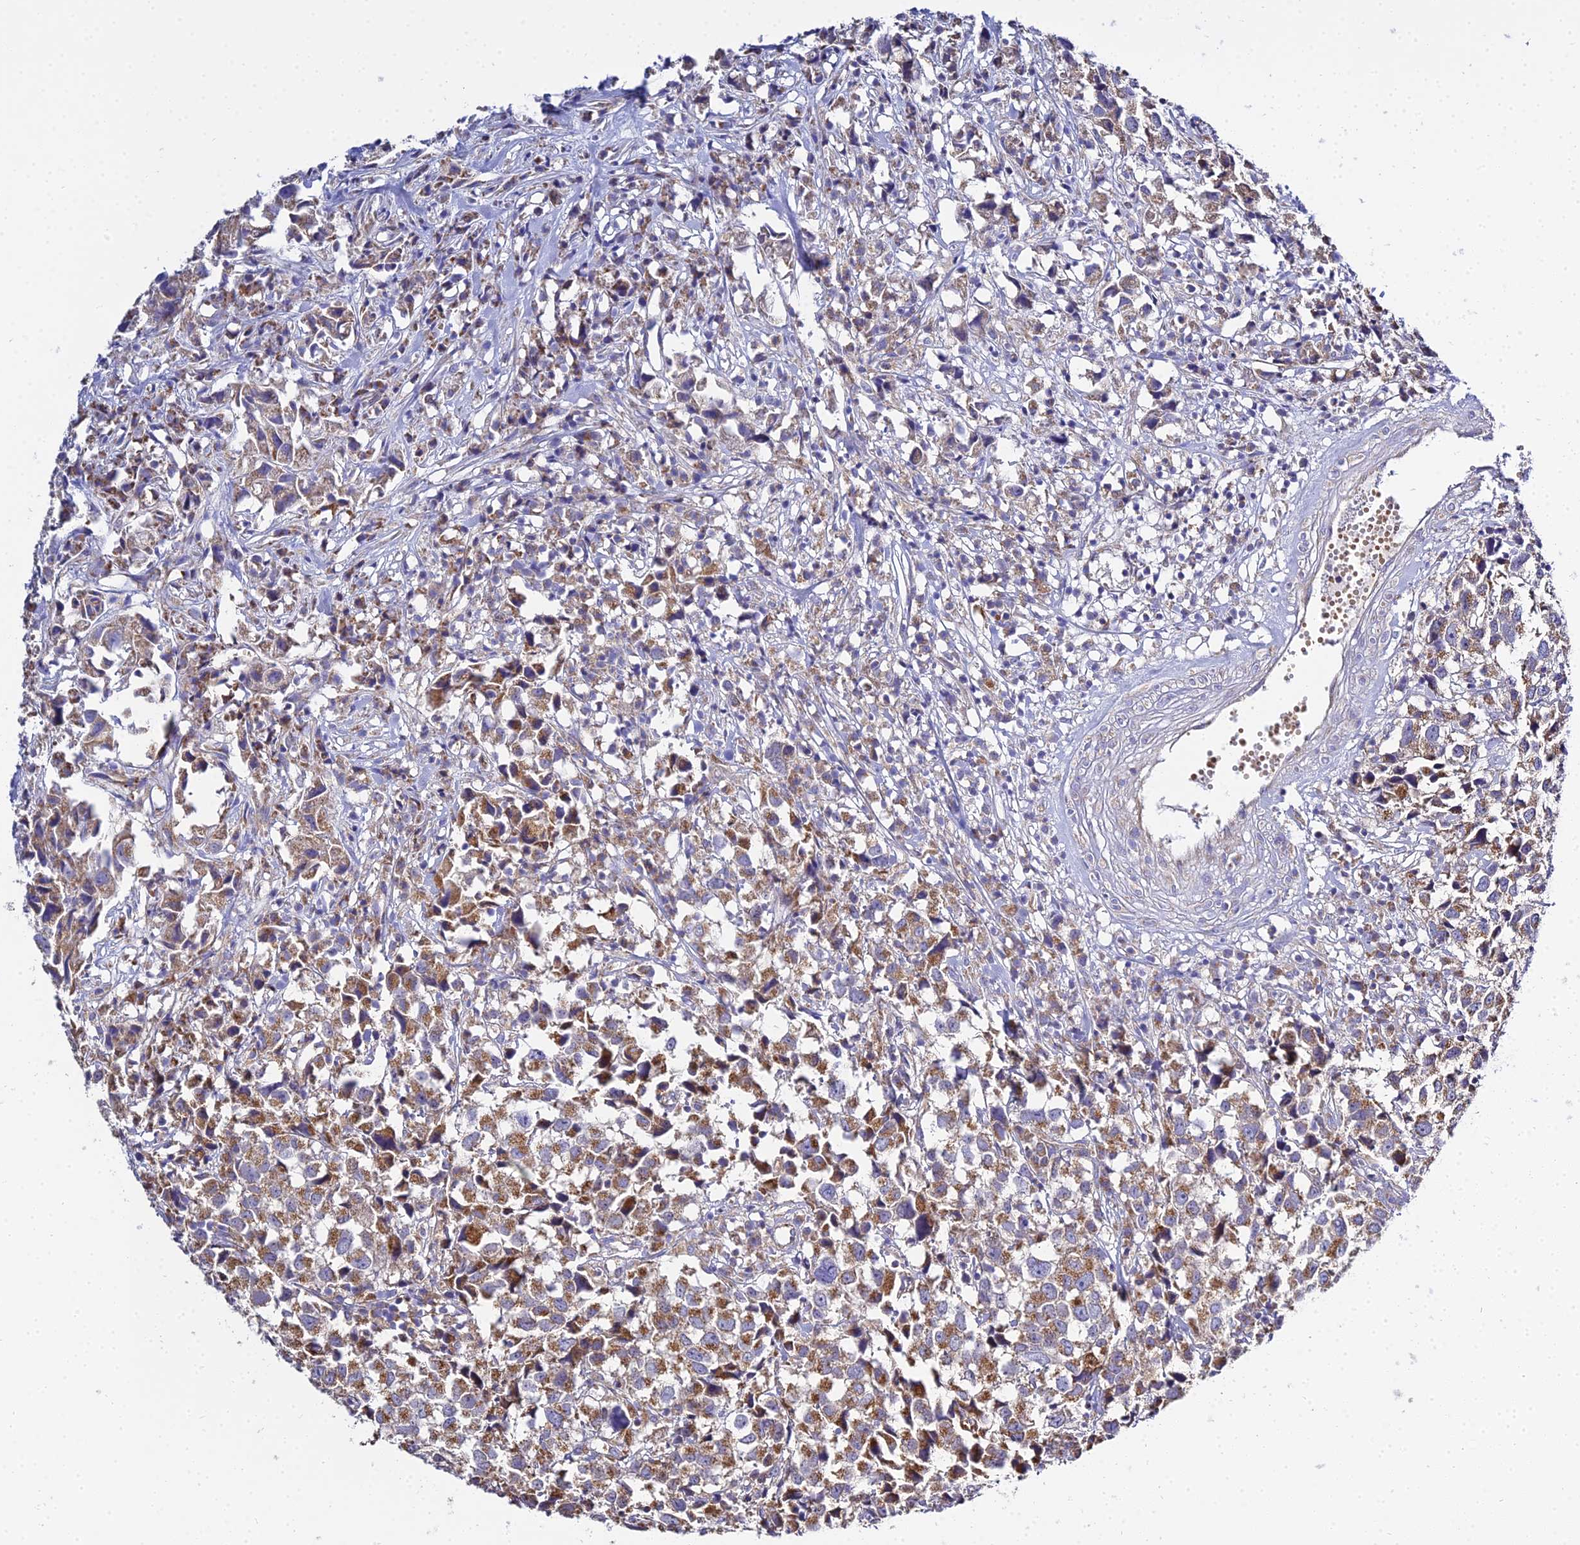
{"staining": {"intensity": "moderate", "quantity": ">75%", "location": "cytoplasmic/membranous"}, "tissue": "urothelial cancer", "cell_type": "Tumor cells", "image_type": "cancer", "snomed": [{"axis": "morphology", "description": "Urothelial carcinoma, High grade"}, {"axis": "topography", "description": "Urinary bladder"}], "caption": "An IHC photomicrograph of tumor tissue is shown. Protein staining in brown highlights moderate cytoplasmic/membranous positivity in urothelial cancer within tumor cells.", "gene": "TYW5", "patient": {"sex": "female", "age": 75}}